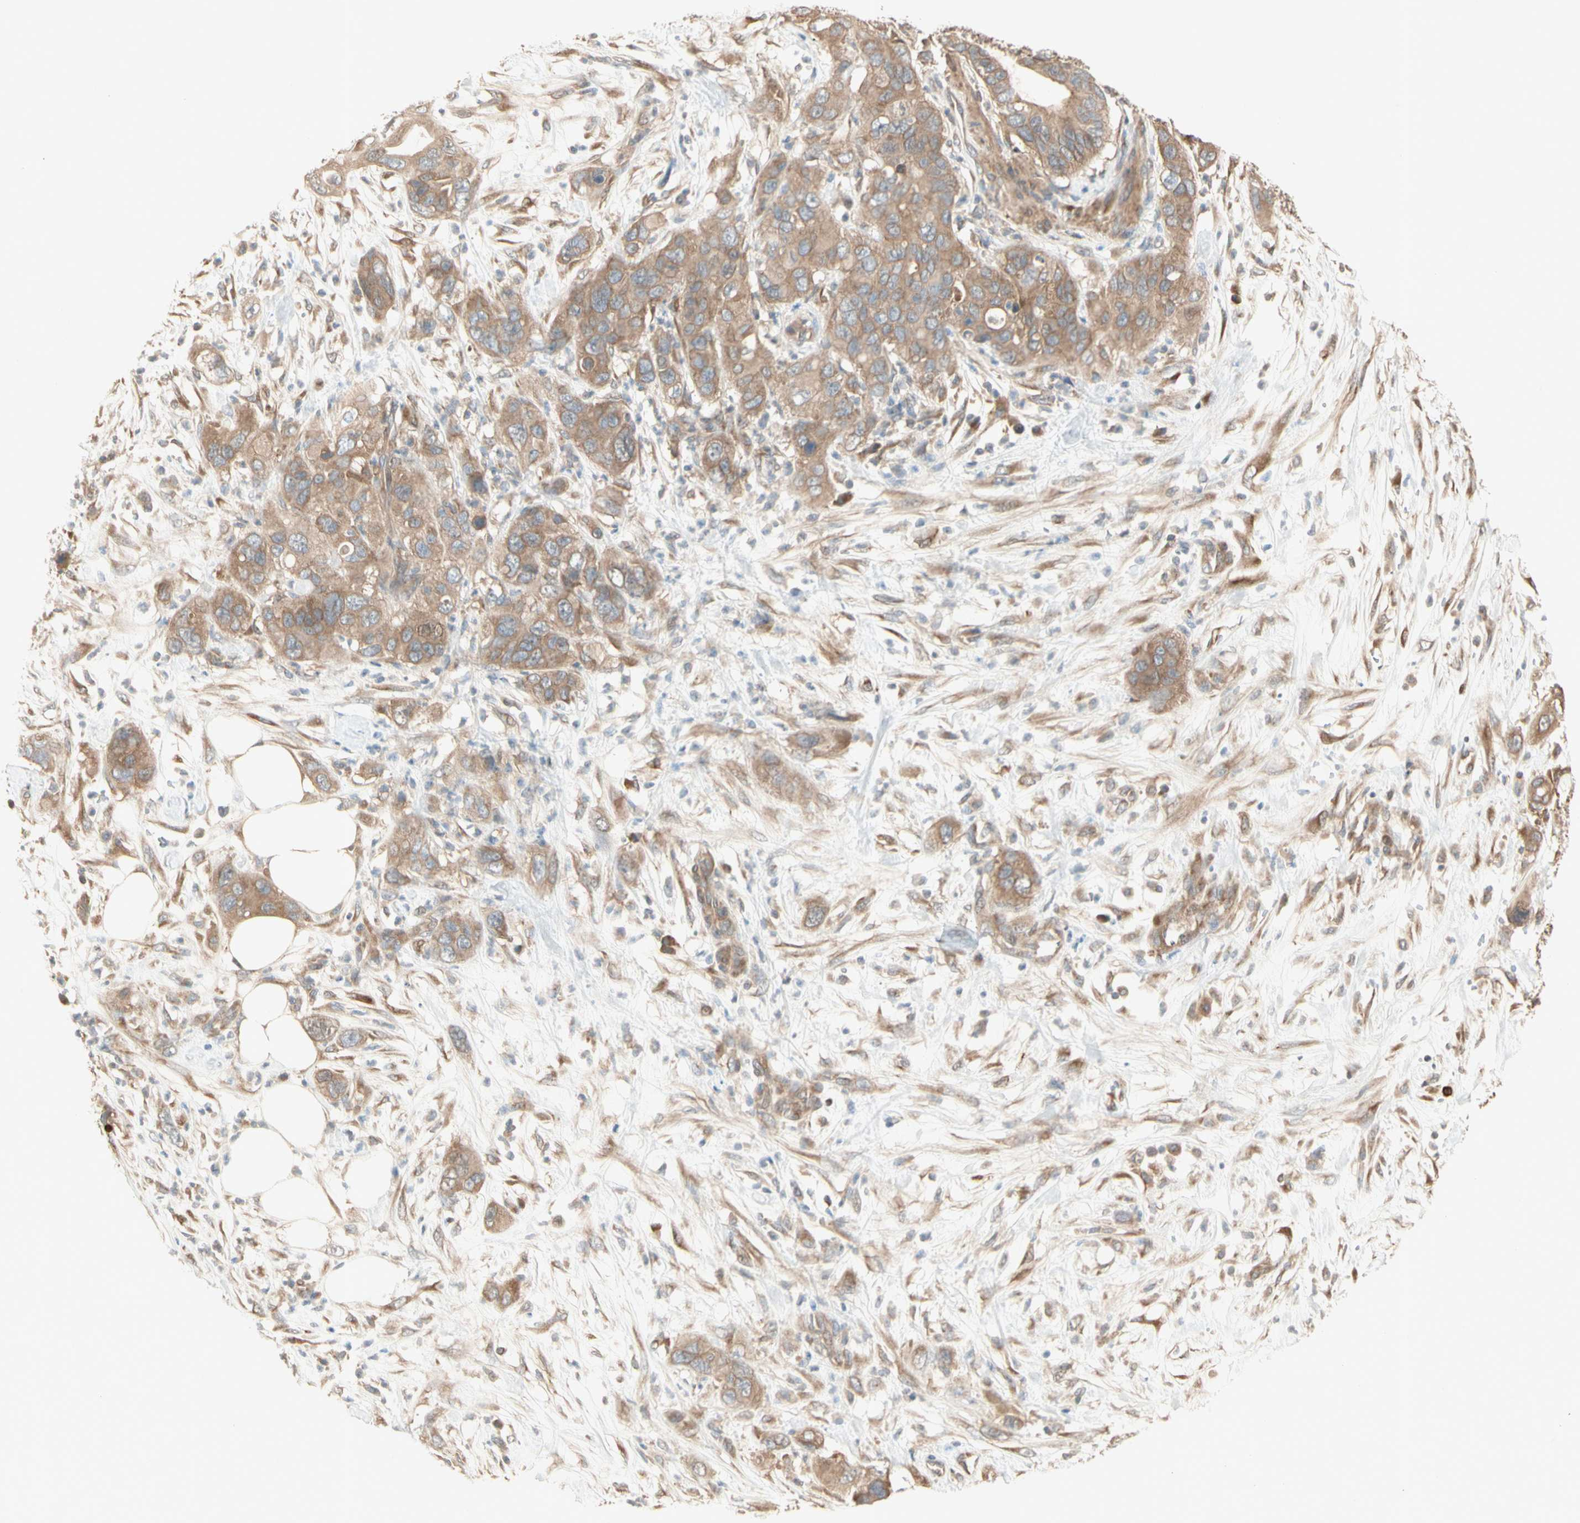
{"staining": {"intensity": "moderate", "quantity": ">75%", "location": "cytoplasmic/membranous"}, "tissue": "pancreatic cancer", "cell_type": "Tumor cells", "image_type": "cancer", "snomed": [{"axis": "morphology", "description": "Adenocarcinoma, NOS"}, {"axis": "topography", "description": "Pancreas"}], "caption": "Pancreatic cancer (adenocarcinoma) stained with a protein marker reveals moderate staining in tumor cells.", "gene": "IRAG1", "patient": {"sex": "female", "age": 71}}